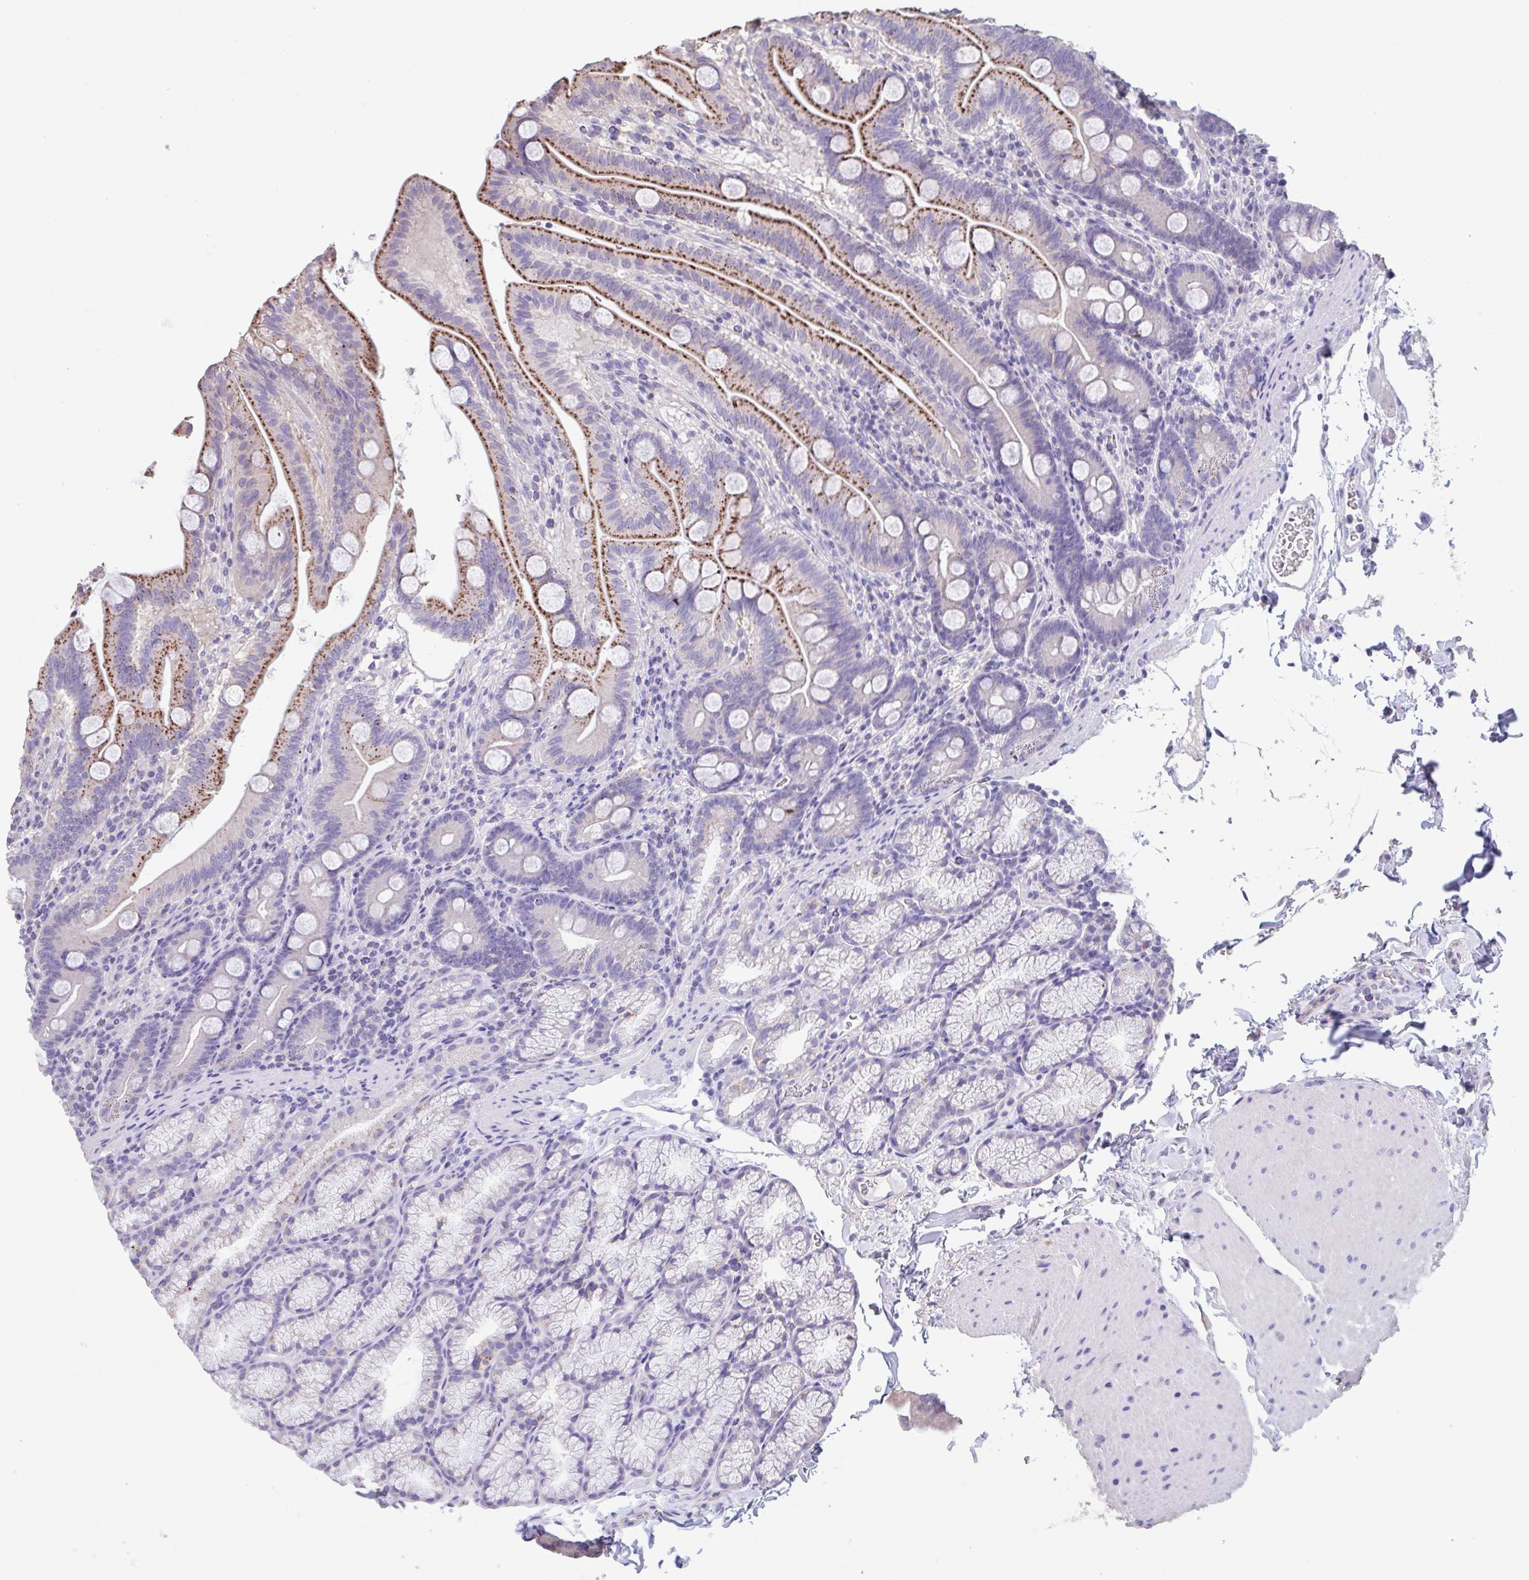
{"staining": {"intensity": "strong", "quantity": ">75%", "location": "cytoplasmic/membranous"}, "tissue": "duodenum", "cell_type": "Glandular cells", "image_type": "normal", "snomed": [{"axis": "morphology", "description": "Normal tissue, NOS"}, {"axis": "topography", "description": "Duodenum"}], "caption": "Immunohistochemistry of unremarkable duodenum demonstrates high levels of strong cytoplasmic/membranous expression in approximately >75% of glandular cells. The protein is stained brown, and the nuclei are stained in blue (DAB IHC with brightfield microscopy, high magnification).", "gene": "CHMP5", "patient": {"sex": "male", "age": 59}}